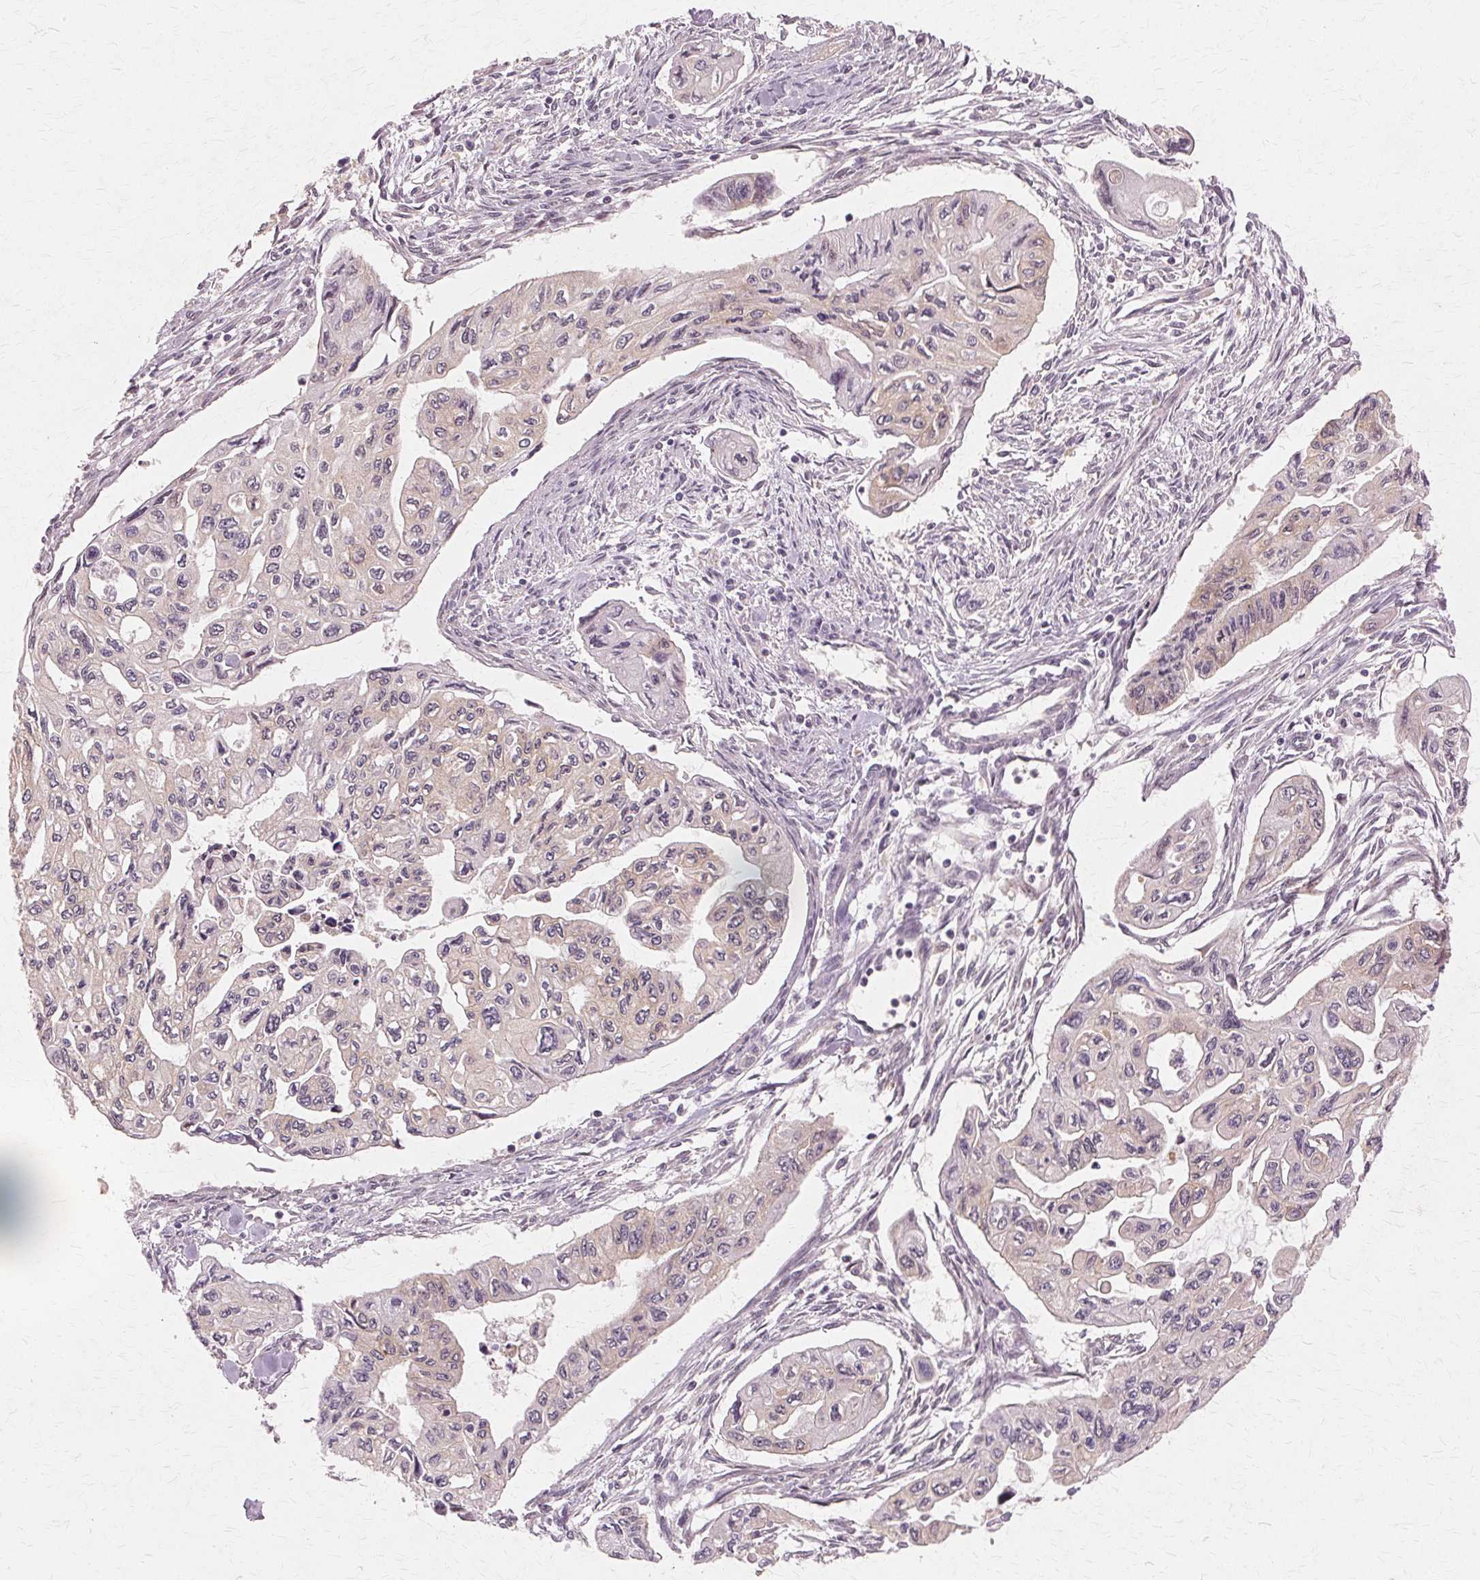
{"staining": {"intensity": "negative", "quantity": "none", "location": "none"}, "tissue": "pancreatic cancer", "cell_type": "Tumor cells", "image_type": "cancer", "snomed": [{"axis": "morphology", "description": "Adenocarcinoma, NOS"}, {"axis": "topography", "description": "Pancreas"}], "caption": "A high-resolution micrograph shows IHC staining of pancreatic cancer (adenocarcinoma), which displays no significant positivity in tumor cells.", "gene": "PRMT5", "patient": {"sex": "female", "age": 76}}